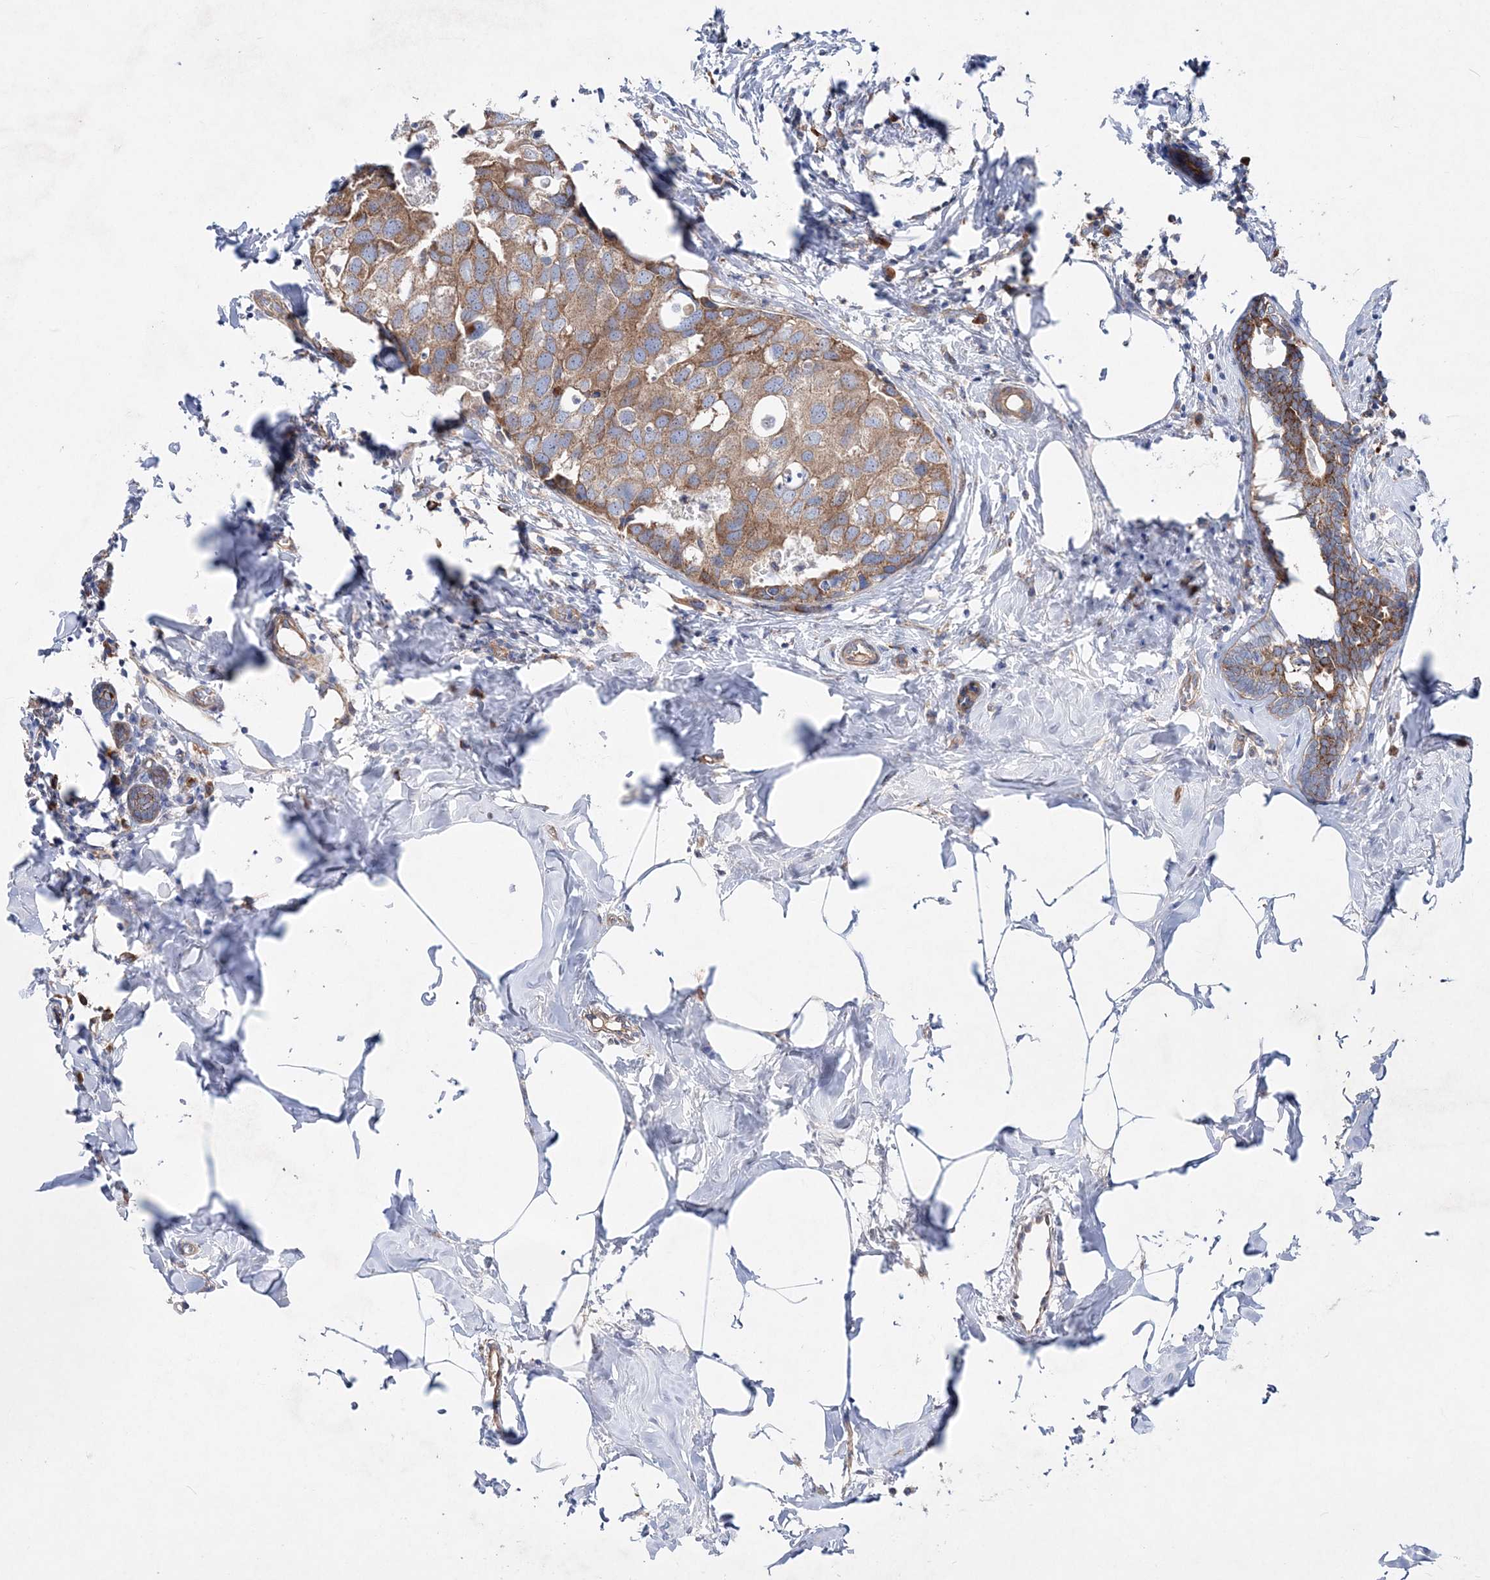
{"staining": {"intensity": "moderate", "quantity": ">75%", "location": "cytoplasmic/membranous"}, "tissue": "breast cancer", "cell_type": "Tumor cells", "image_type": "cancer", "snomed": [{"axis": "morphology", "description": "Normal tissue, NOS"}, {"axis": "morphology", "description": "Duct carcinoma"}, {"axis": "topography", "description": "Breast"}], "caption": "Tumor cells exhibit moderate cytoplasmic/membranous expression in approximately >75% of cells in breast cancer.", "gene": "NGLY1", "patient": {"sex": "female", "age": 50}}